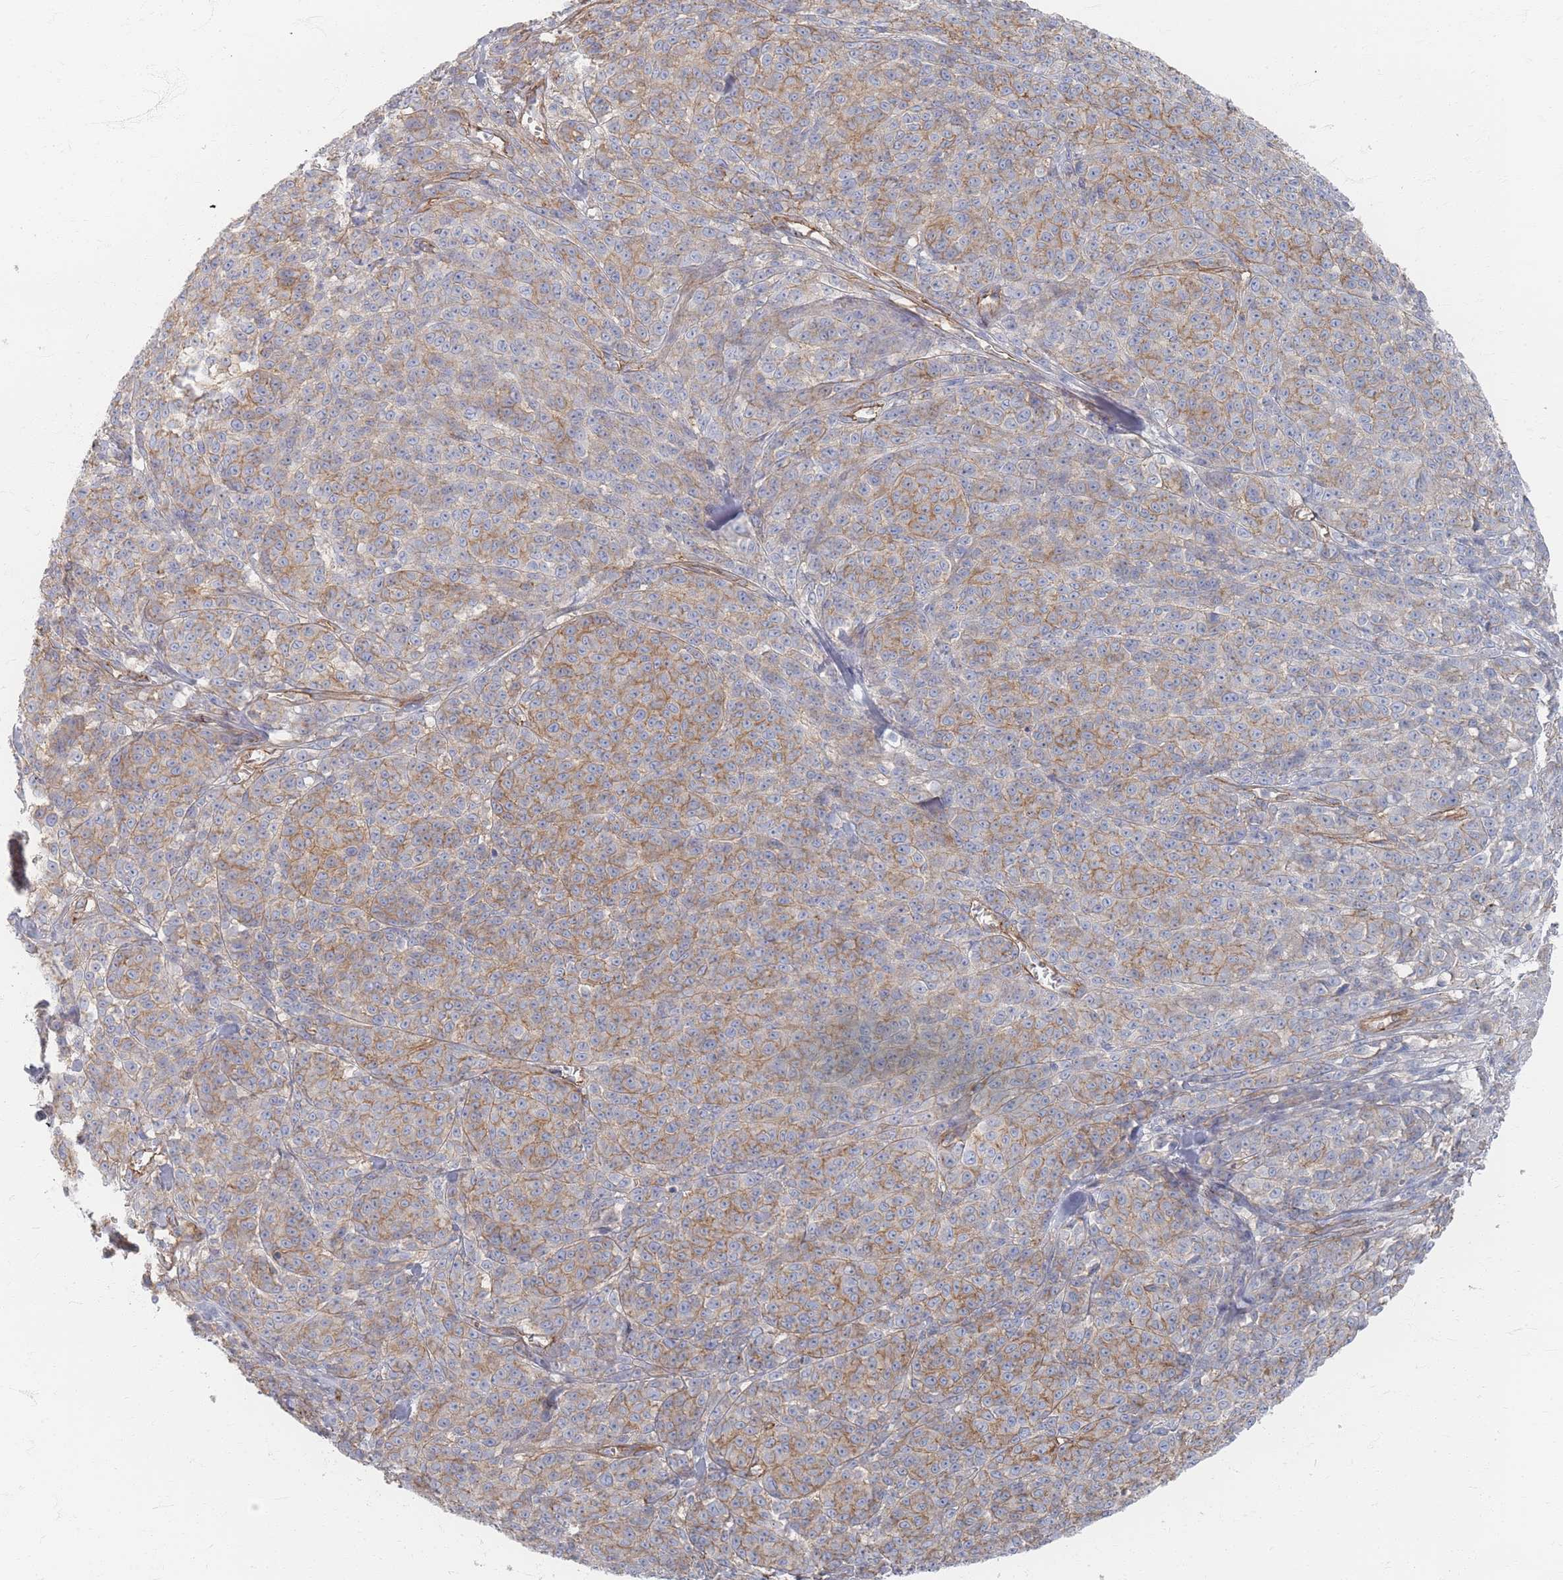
{"staining": {"intensity": "moderate", "quantity": ">75%", "location": "cytoplasmic/membranous"}, "tissue": "melanoma", "cell_type": "Tumor cells", "image_type": "cancer", "snomed": [{"axis": "morphology", "description": "Normal tissue, NOS"}, {"axis": "morphology", "description": "Malignant melanoma, NOS"}, {"axis": "topography", "description": "Skin"}], "caption": "An immunohistochemistry histopathology image of tumor tissue is shown. Protein staining in brown highlights moderate cytoplasmic/membranous positivity in melanoma within tumor cells. Immunohistochemistry stains the protein of interest in brown and the nuclei are stained blue.", "gene": "GNB1", "patient": {"sex": "female", "age": 34}}